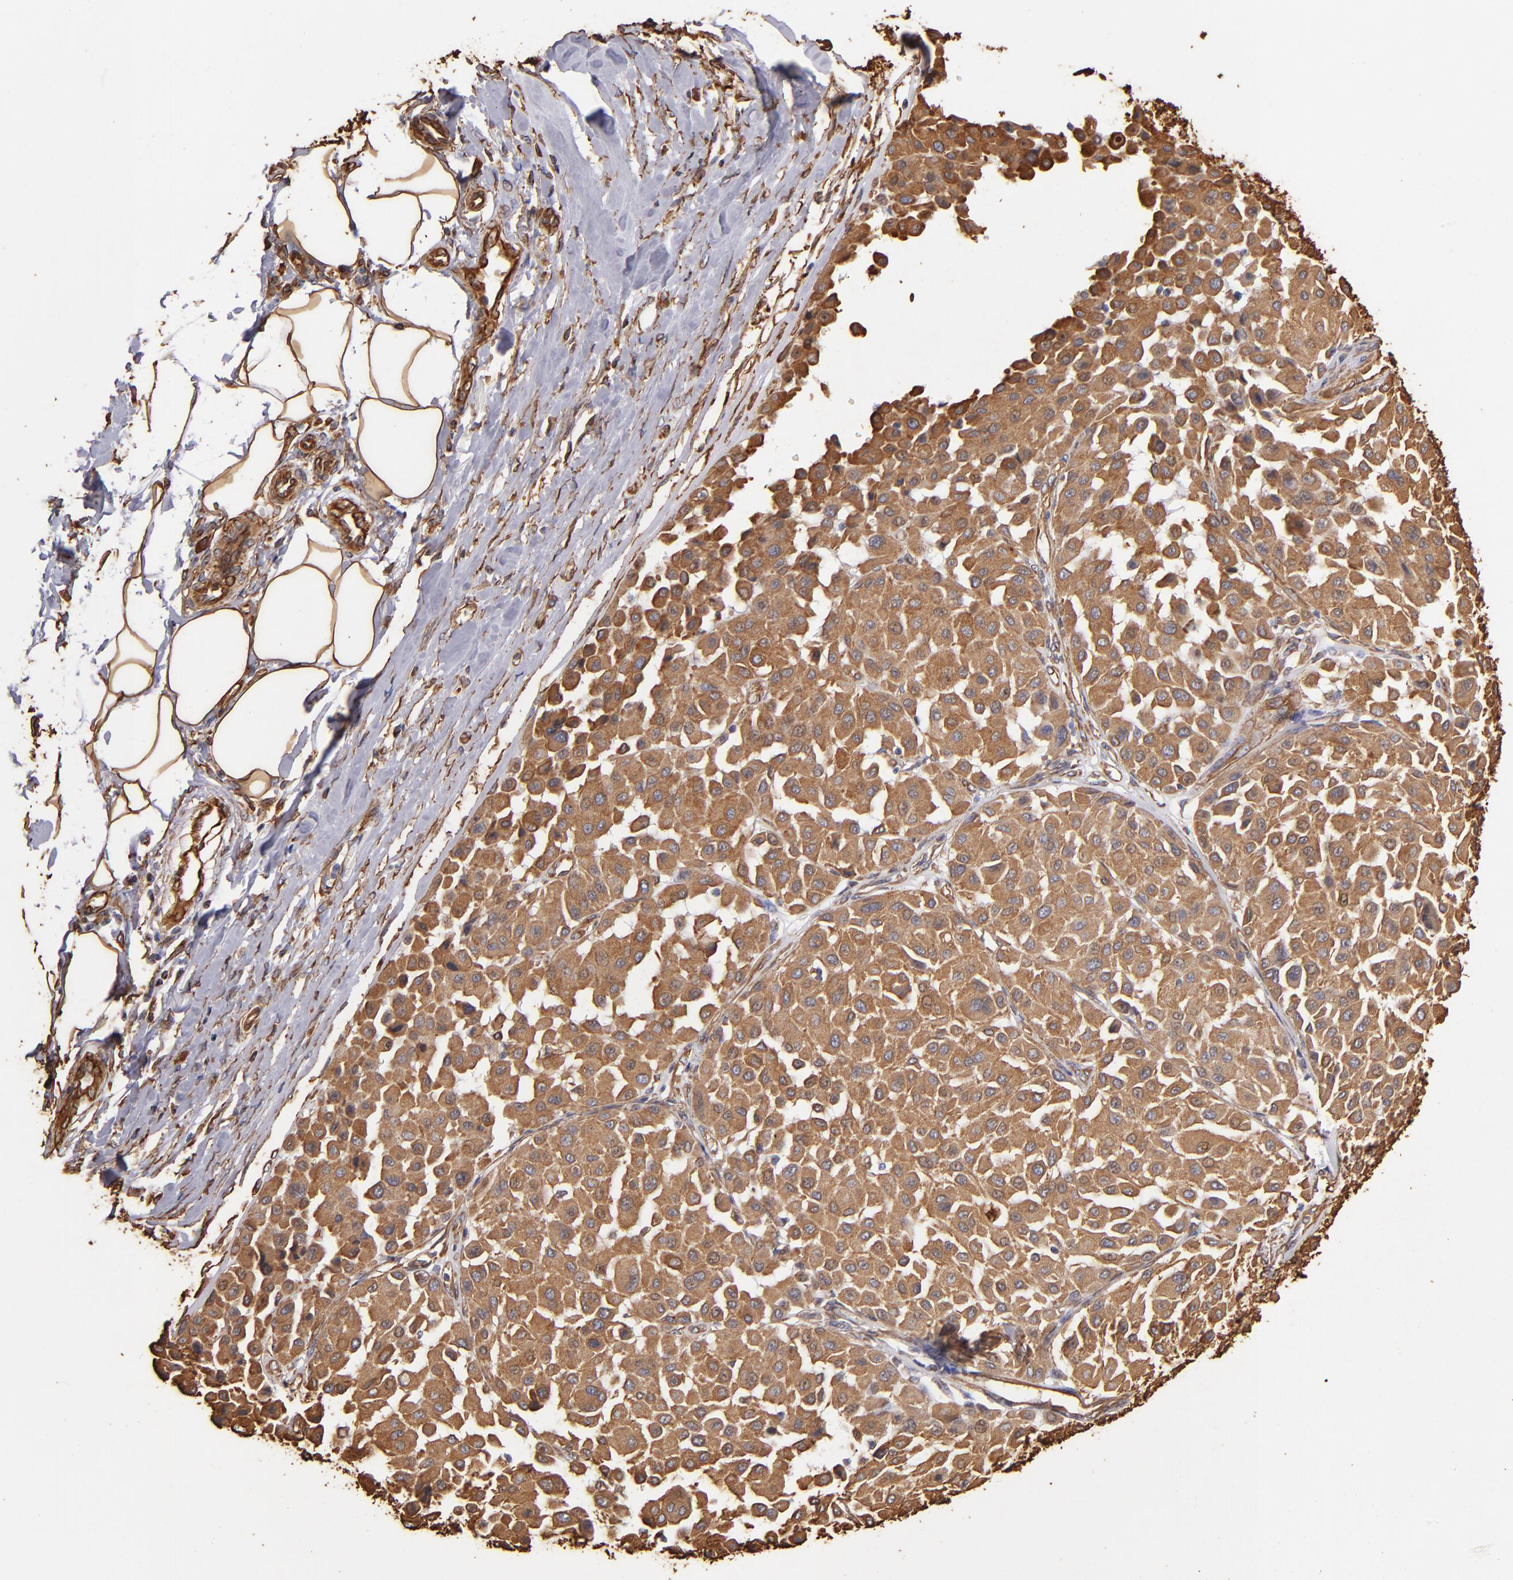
{"staining": {"intensity": "moderate", "quantity": ">75%", "location": "cytoplasmic/membranous"}, "tissue": "melanoma", "cell_type": "Tumor cells", "image_type": "cancer", "snomed": [{"axis": "morphology", "description": "Malignant melanoma, Metastatic site"}, {"axis": "topography", "description": "Soft tissue"}], "caption": "A medium amount of moderate cytoplasmic/membranous positivity is present in approximately >75% of tumor cells in malignant melanoma (metastatic site) tissue.", "gene": "VIM", "patient": {"sex": "male", "age": 41}}